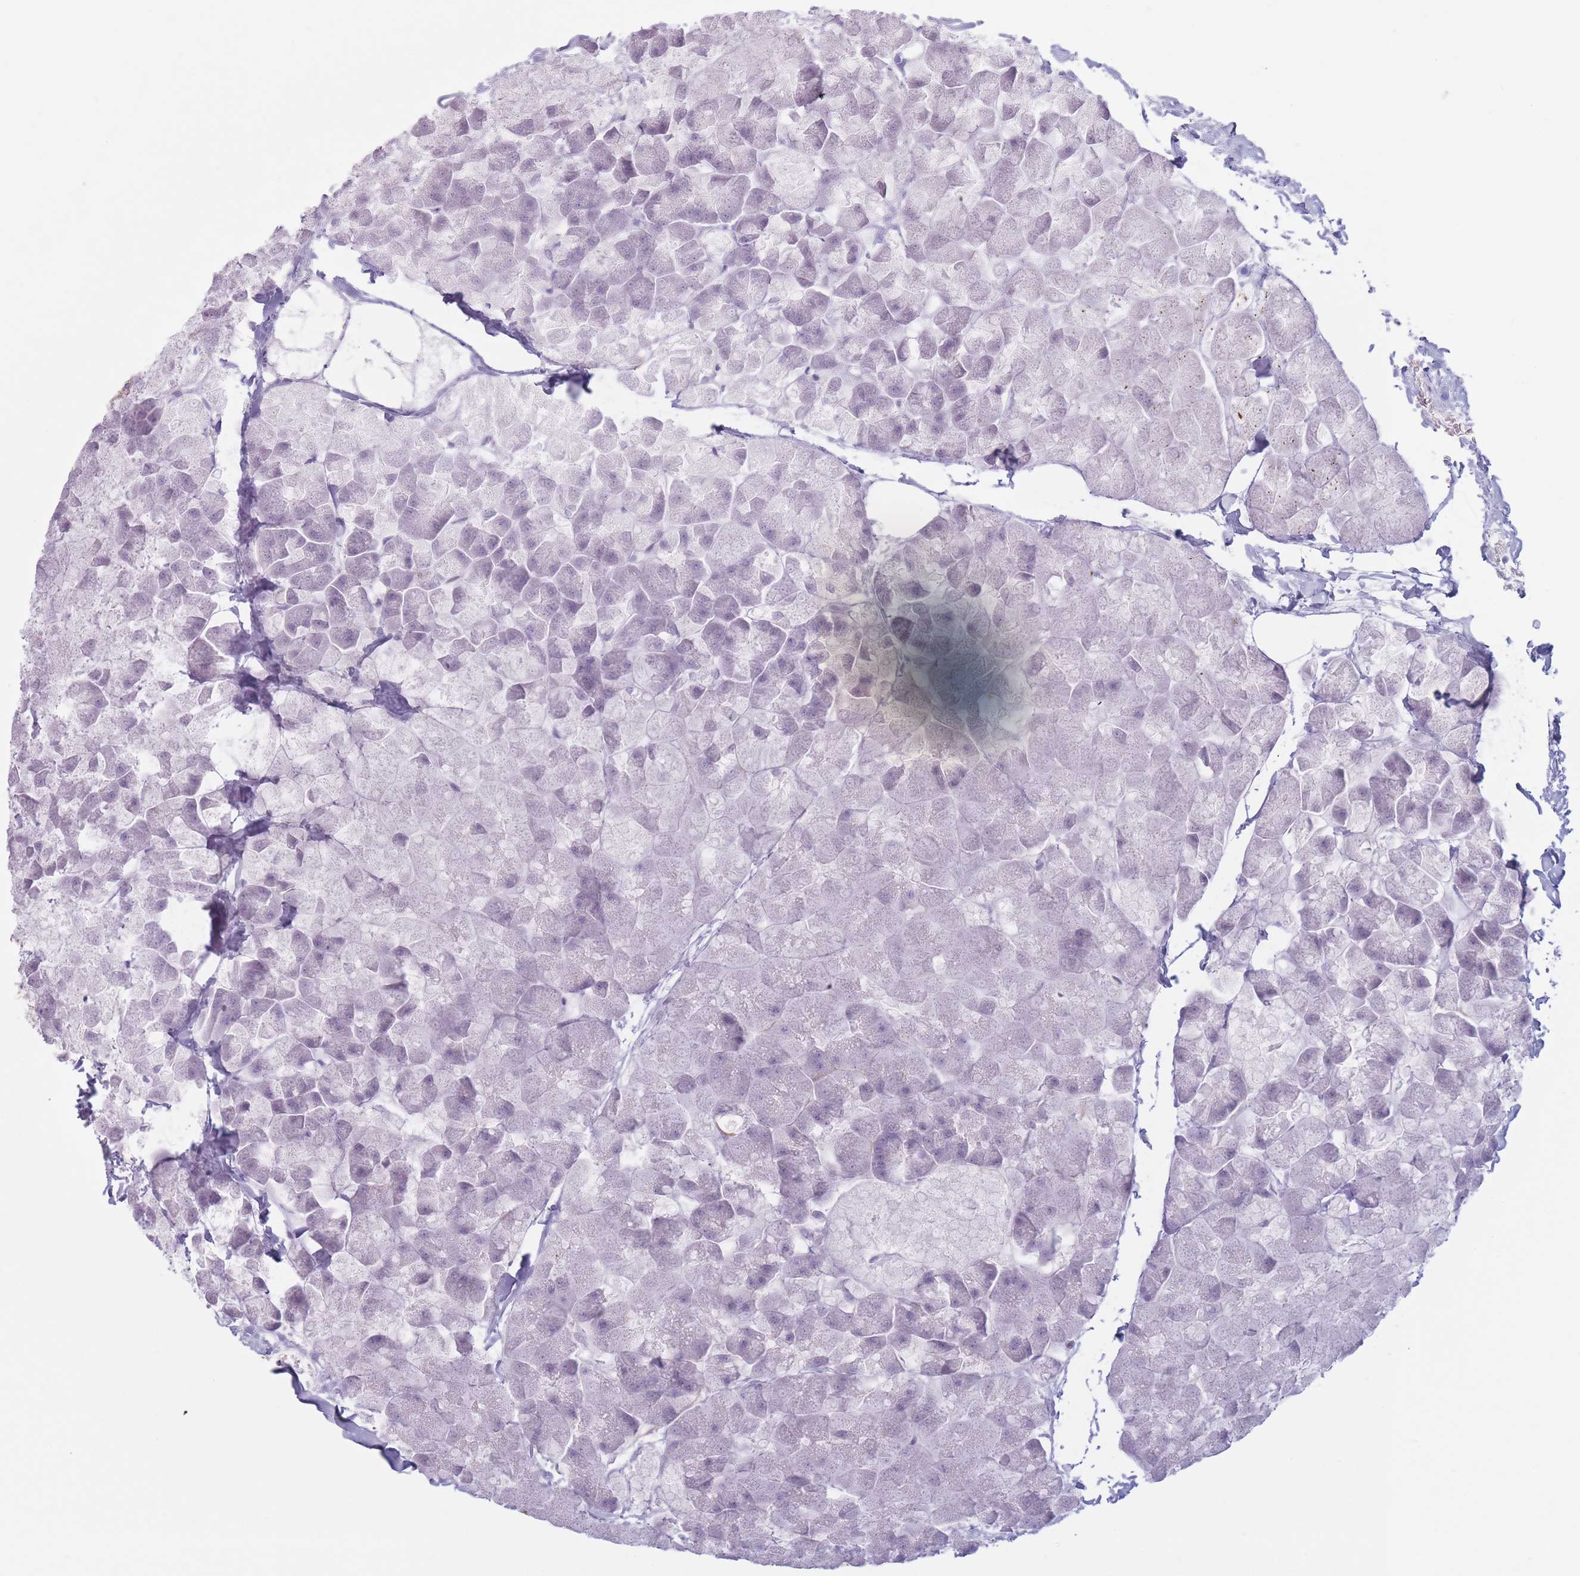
{"staining": {"intensity": "negative", "quantity": "none", "location": "none"}, "tissue": "pancreas", "cell_type": "Exocrine glandular cells", "image_type": "normal", "snomed": [{"axis": "morphology", "description": "Normal tissue, NOS"}, {"axis": "topography", "description": "Pancreas"}], "caption": "Pancreas was stained to show a protein in brown. There is no significant positivity in exocrine glandular cells. (DAB immunohistochemistry visualized using brightfield microscopy, high magnification).", "gene": "PLEKHG2", "patient": {"sex": "male", "age": 35}}